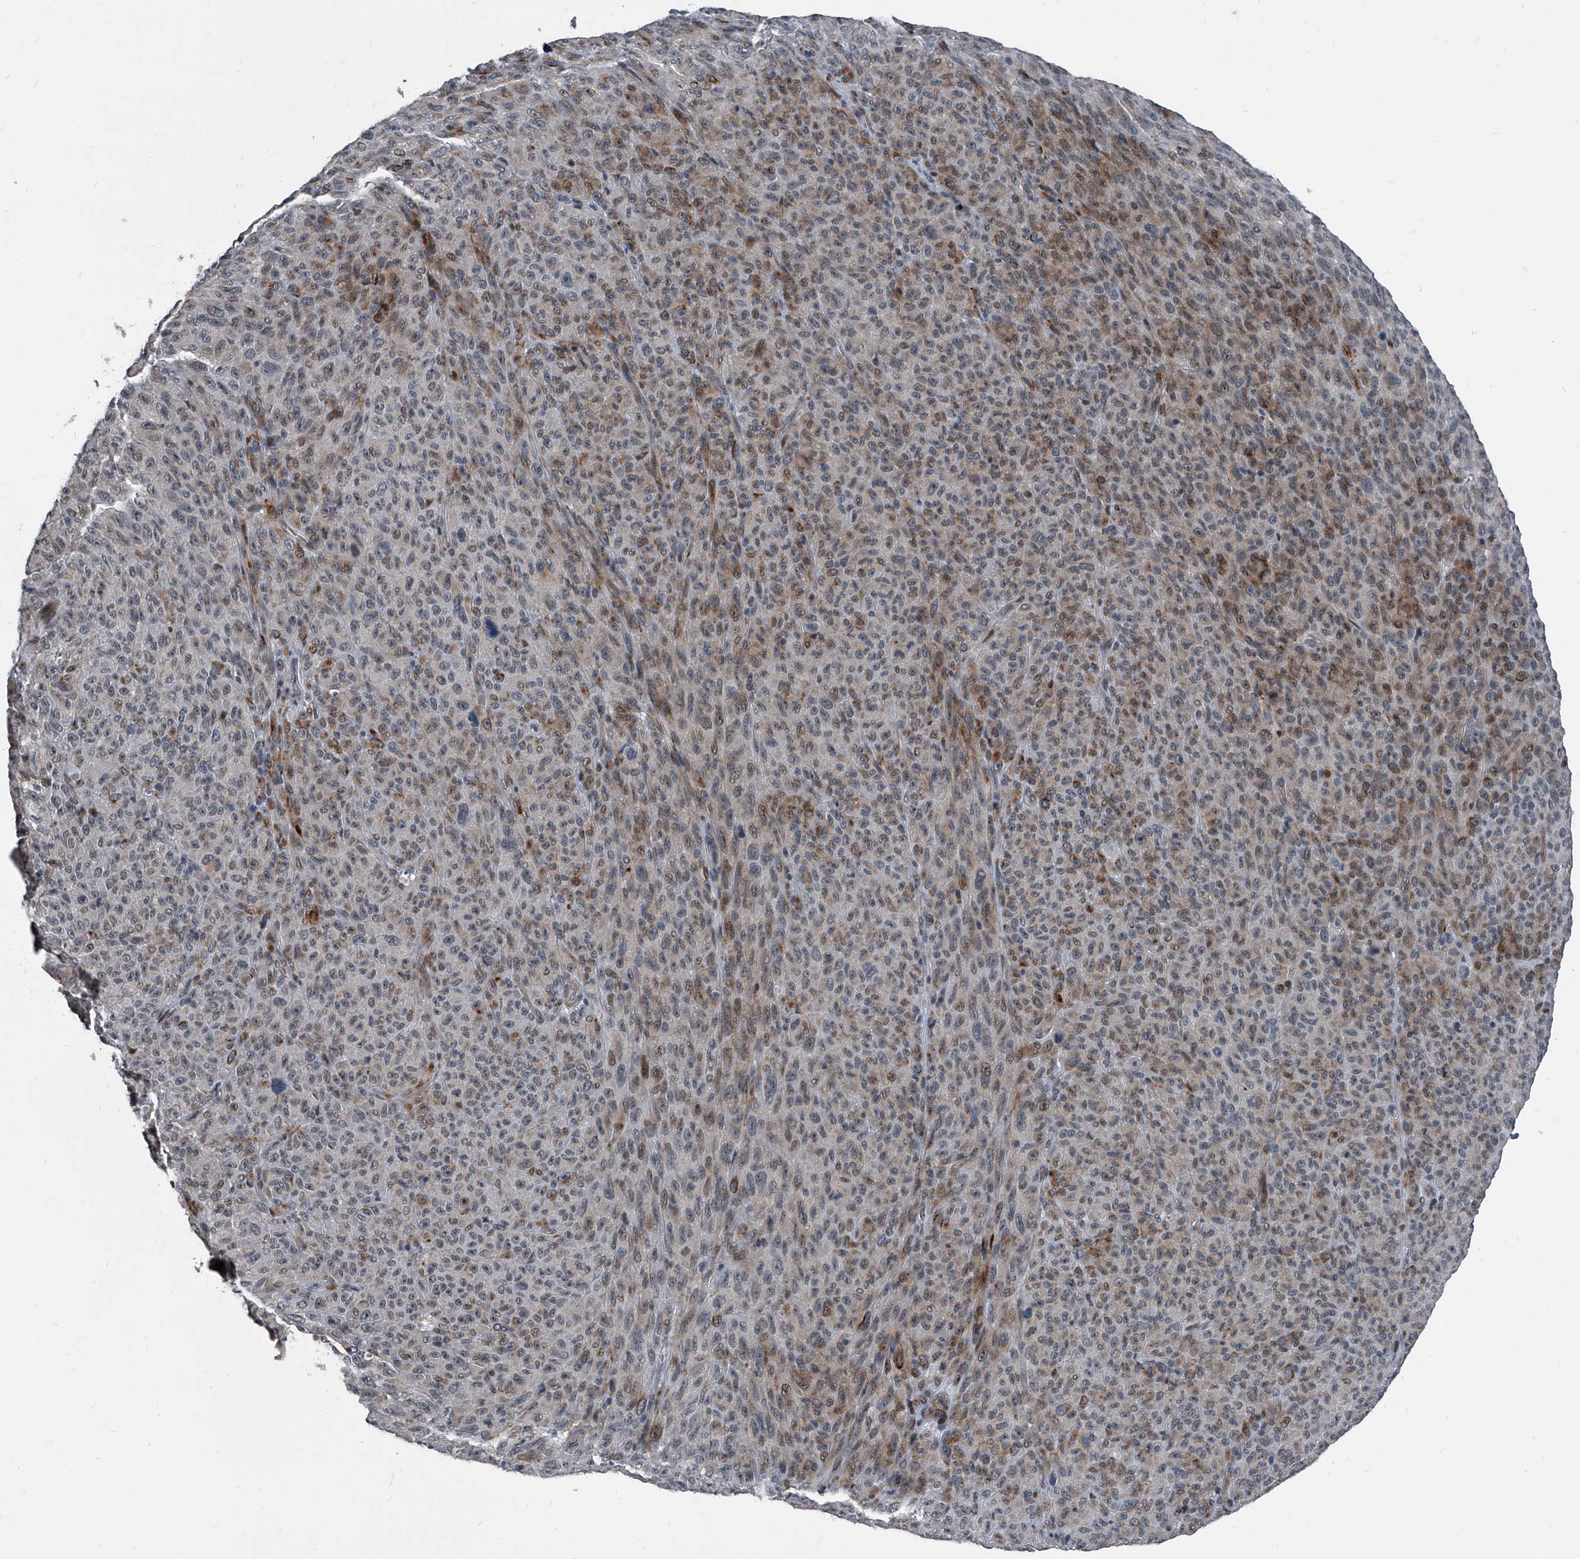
{"staining": {"intensity": "weak", "quantity": "25%-75%", "location": "cytoplasmic/membranous"}, "tissue": "melanoma", "cell_type": "Tumor cells", "image_type": "cancer", "snomed": [{"axis": "morphology", "description": "Malignant melanoma, NOS"}, {"axis": "topography", "description": "Skin"}], "caption": "Malignant melanoma tissue demonstrates weak cytoplasmic/membranous staining in approximately 25%-75% of tumor cells", "gene": "MEN1", "patient": {"sex": "female", "age": 82}}